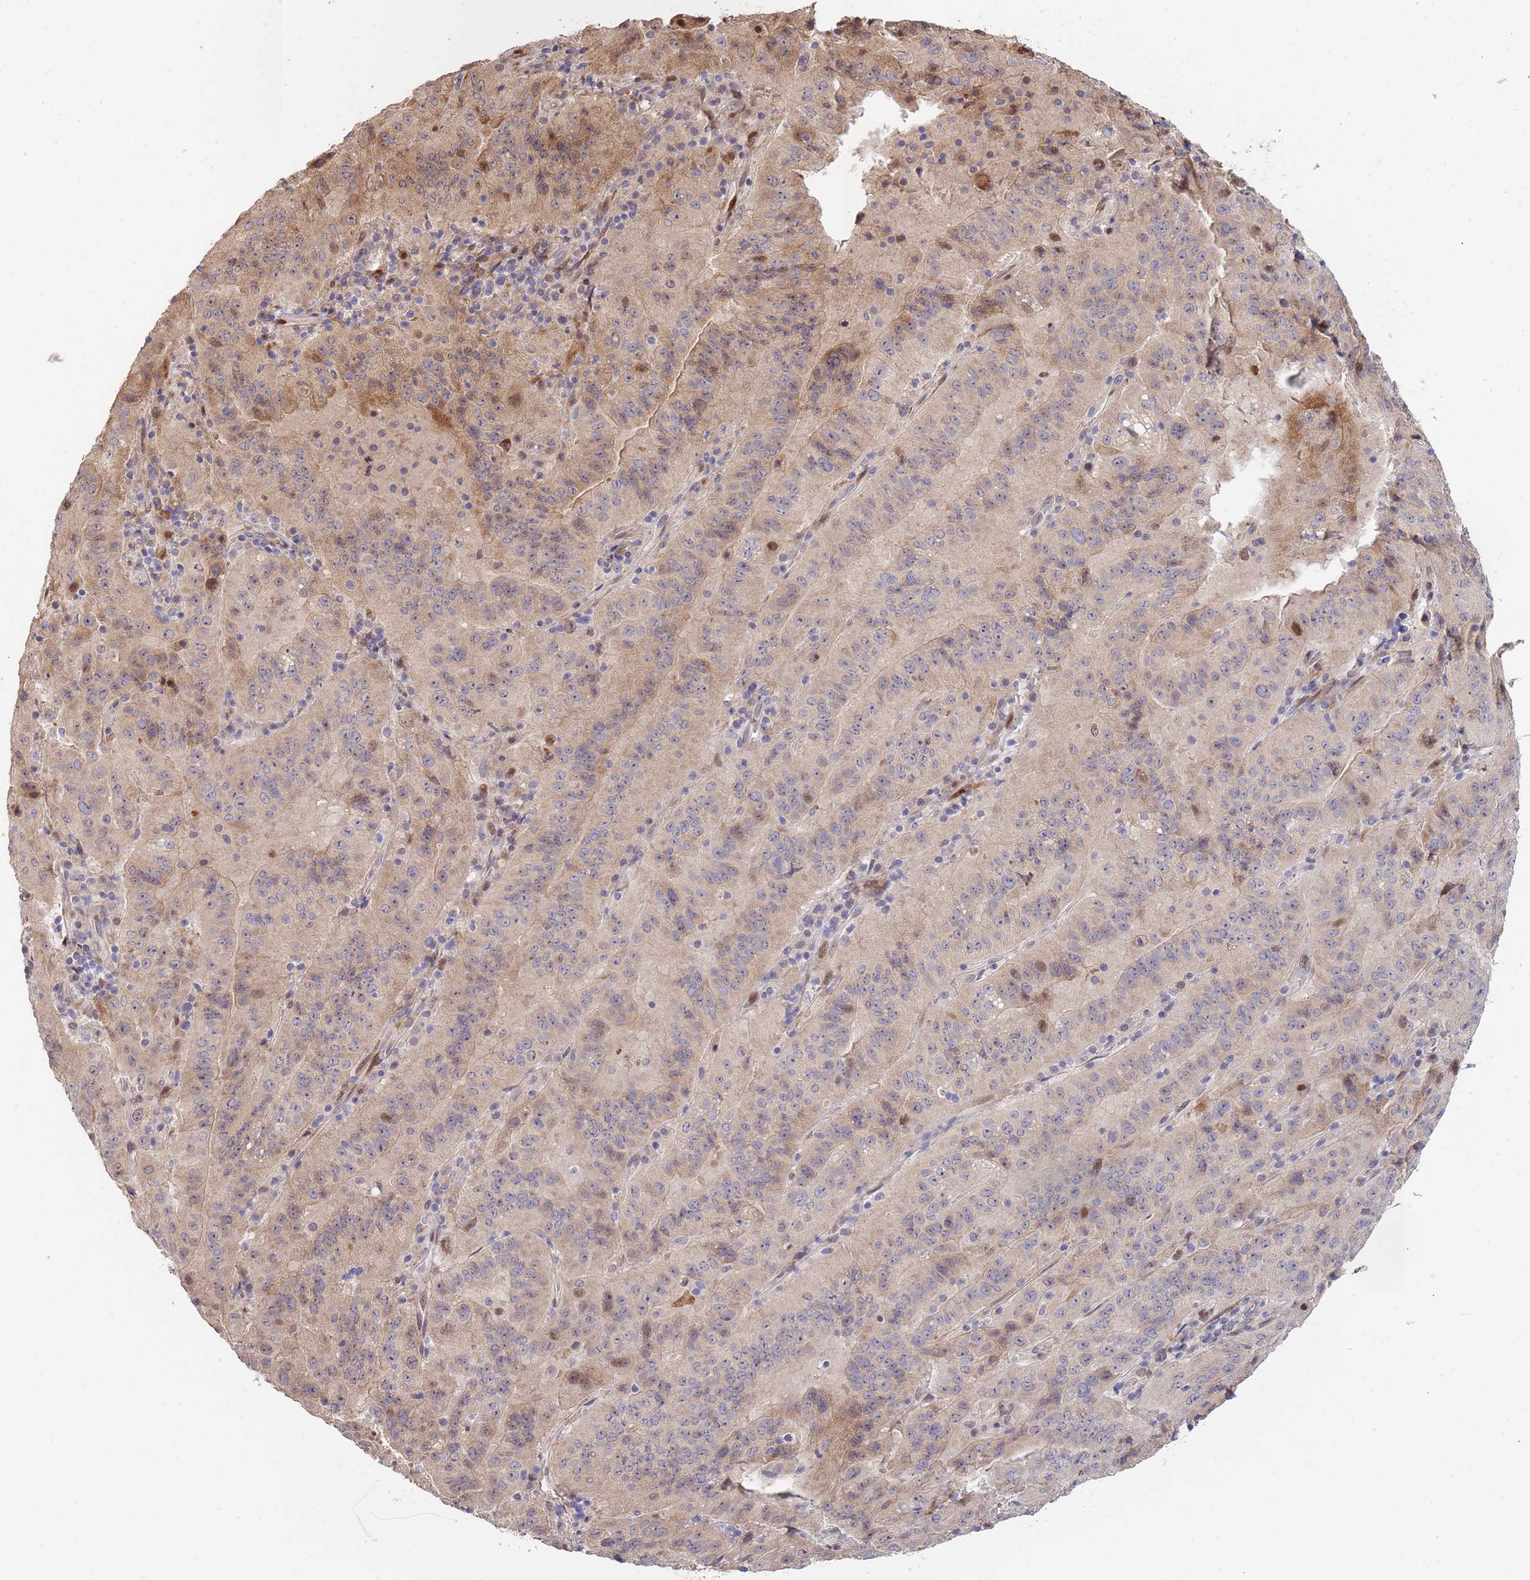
{"staining": {"intensity": "weak", "quantity": "25%-75%", "location": "cytoplasmic/membranous"}, "tissue": "pancreatic cancer", "cell_type": "Tumor cells", "image_type": "cancer", "snomed": [{"axis": "morphology", "description": "Adenocarcinoma, NOS"}, {"axis": "topography", "description": "Pancreas"}], "caption": "Immunohistochemistry micrograph of human pancreatic cancer (adenocarcinoma) stained for a protein (brown), which displays low levels of weak cytoplasmic/membranous expression in approximately 25%-75% of tumor cells.", "gene": "SYNDIG1L", "patient": {"sex": "male", "age": 63}}